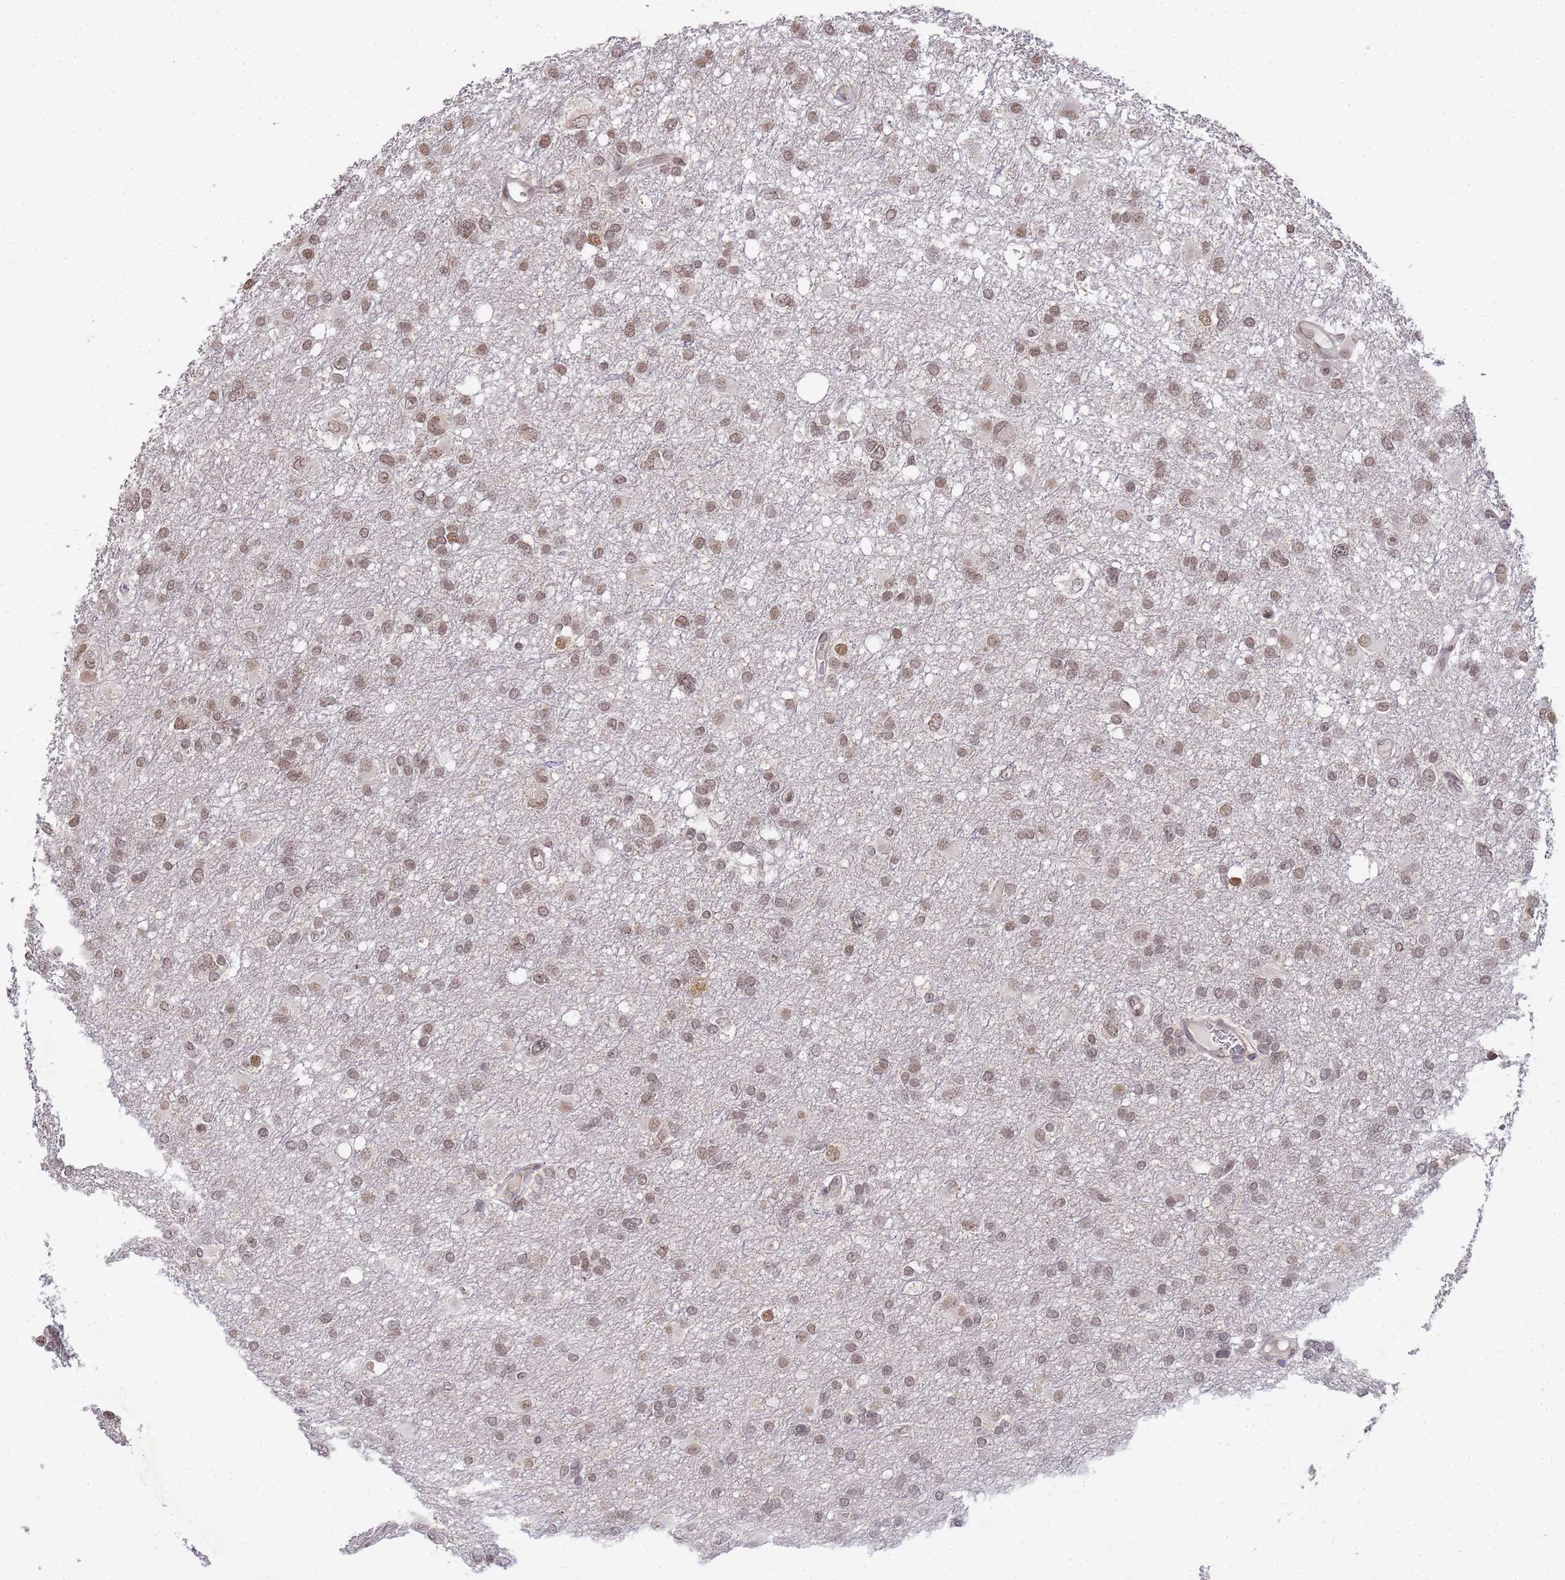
{"staining": {"intensity": "weak", "quantity": ">75%", "location": "nuclear"}, "tissue": "glioma", "cell_type": "Tumor cells", "image_type": "cancer", "snomed": [{"axis": "morphology", "description": "Glioma, malignant, High grade"}, {"axis": "topography", "description": "Brain"}], "caption": "A low amount of weak nuclear staining is seen in approximately >75% of tumor cells in glioma tissue.", "gene": "MYL7", "patient": {"sex": "male", "age": 61}}